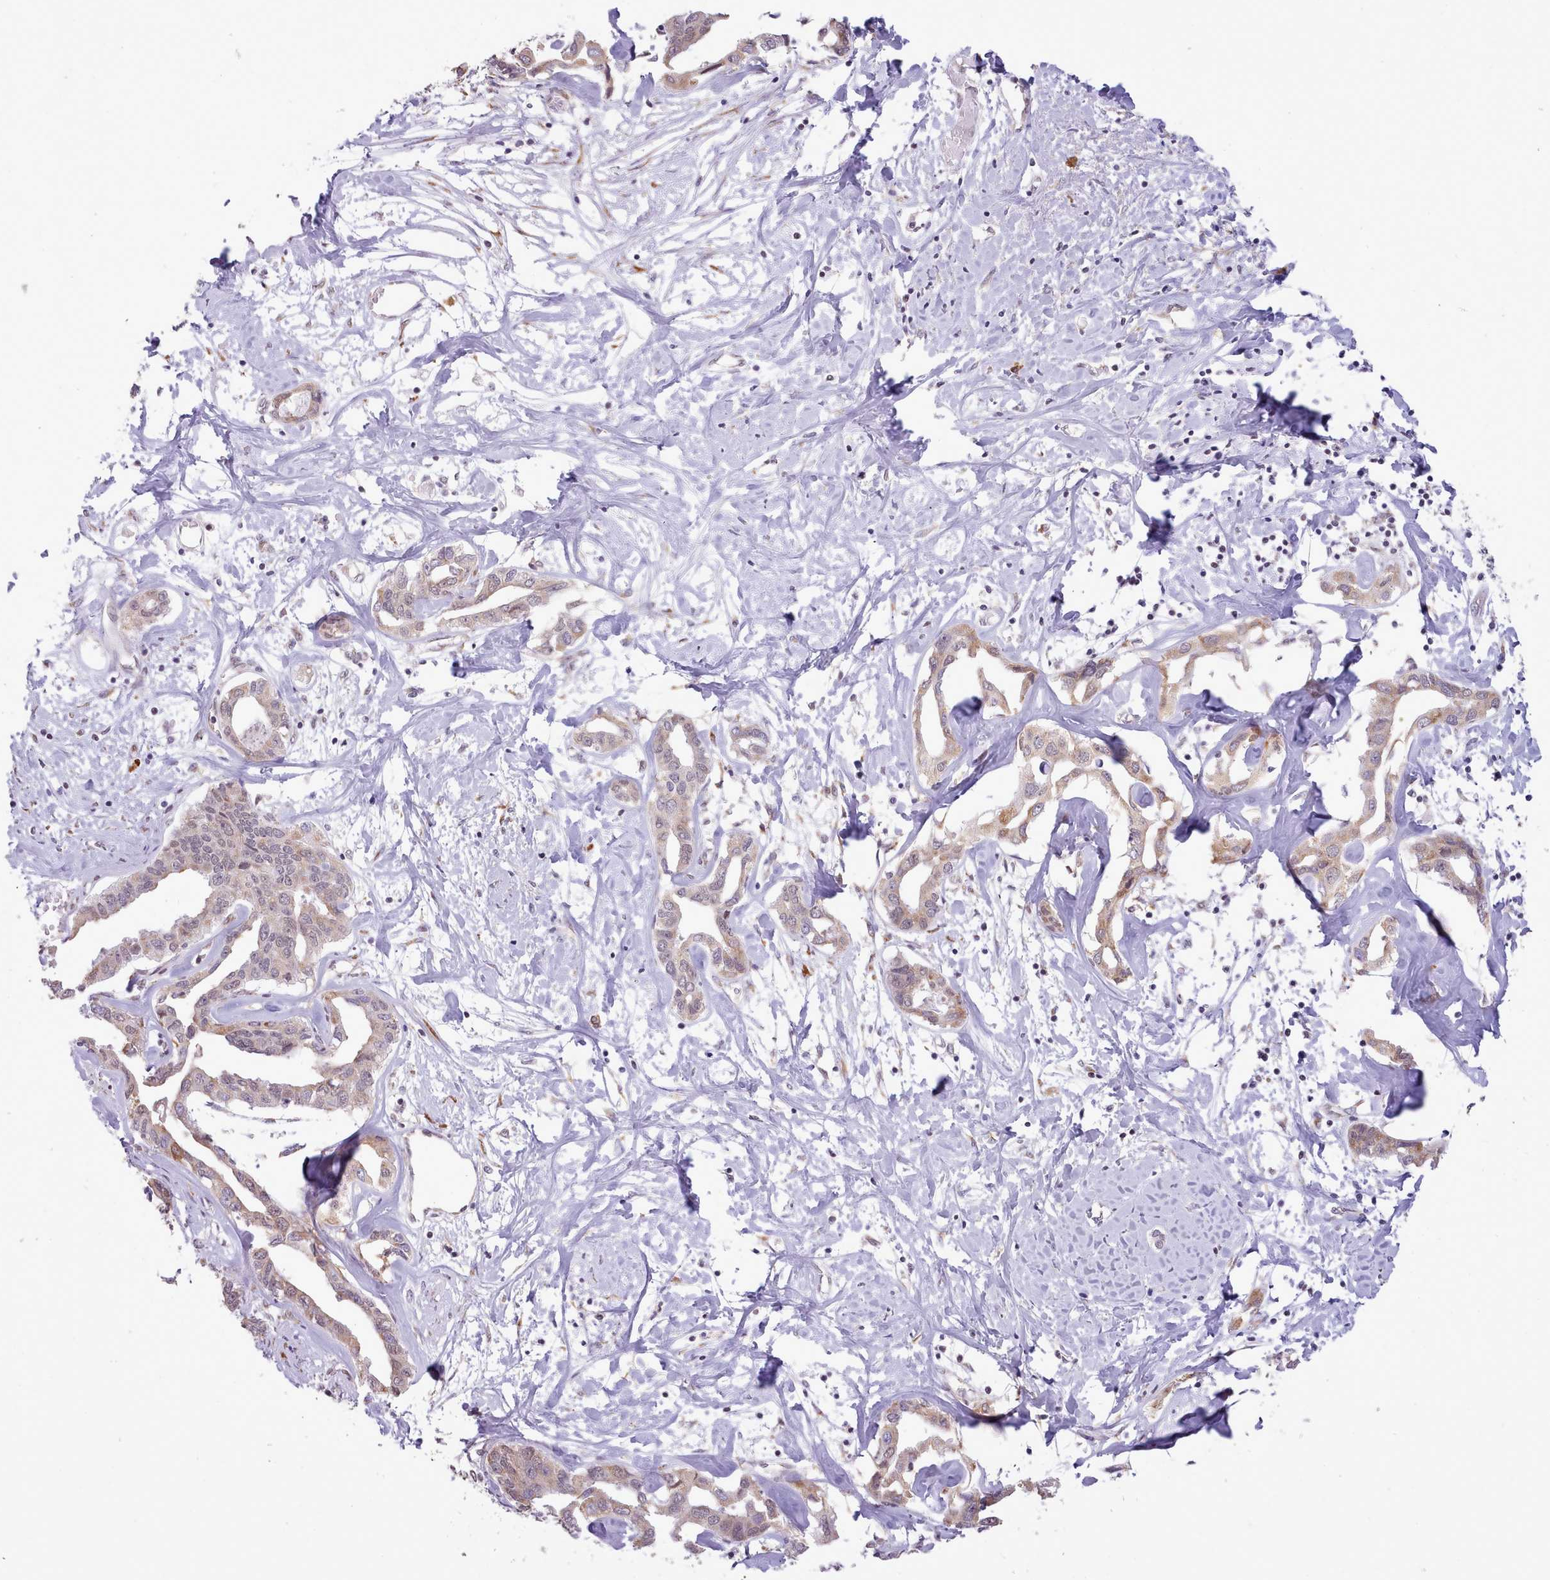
{"staining": {"intensity": "weak", "quantity": ">75%", "location": "cytoplasmic/membranous"}, "tissue": "liver cancer", "cell_type": "Tumor cells", "image_type": "cancer", "snomed": [{"axis": "morphology", "description": "Cholangiocarcinoma"}, {"axis": "topography", "description": "Liver"}], "caption": "DAB immunohistochemical staining of human cholangiocarcinoma (liver) reveals weak cytoplasmic/membranous protein expression in about >75% of tumor cells.", "gene": "SEC61B", "patient": {"sex": "male", "age": 59}}